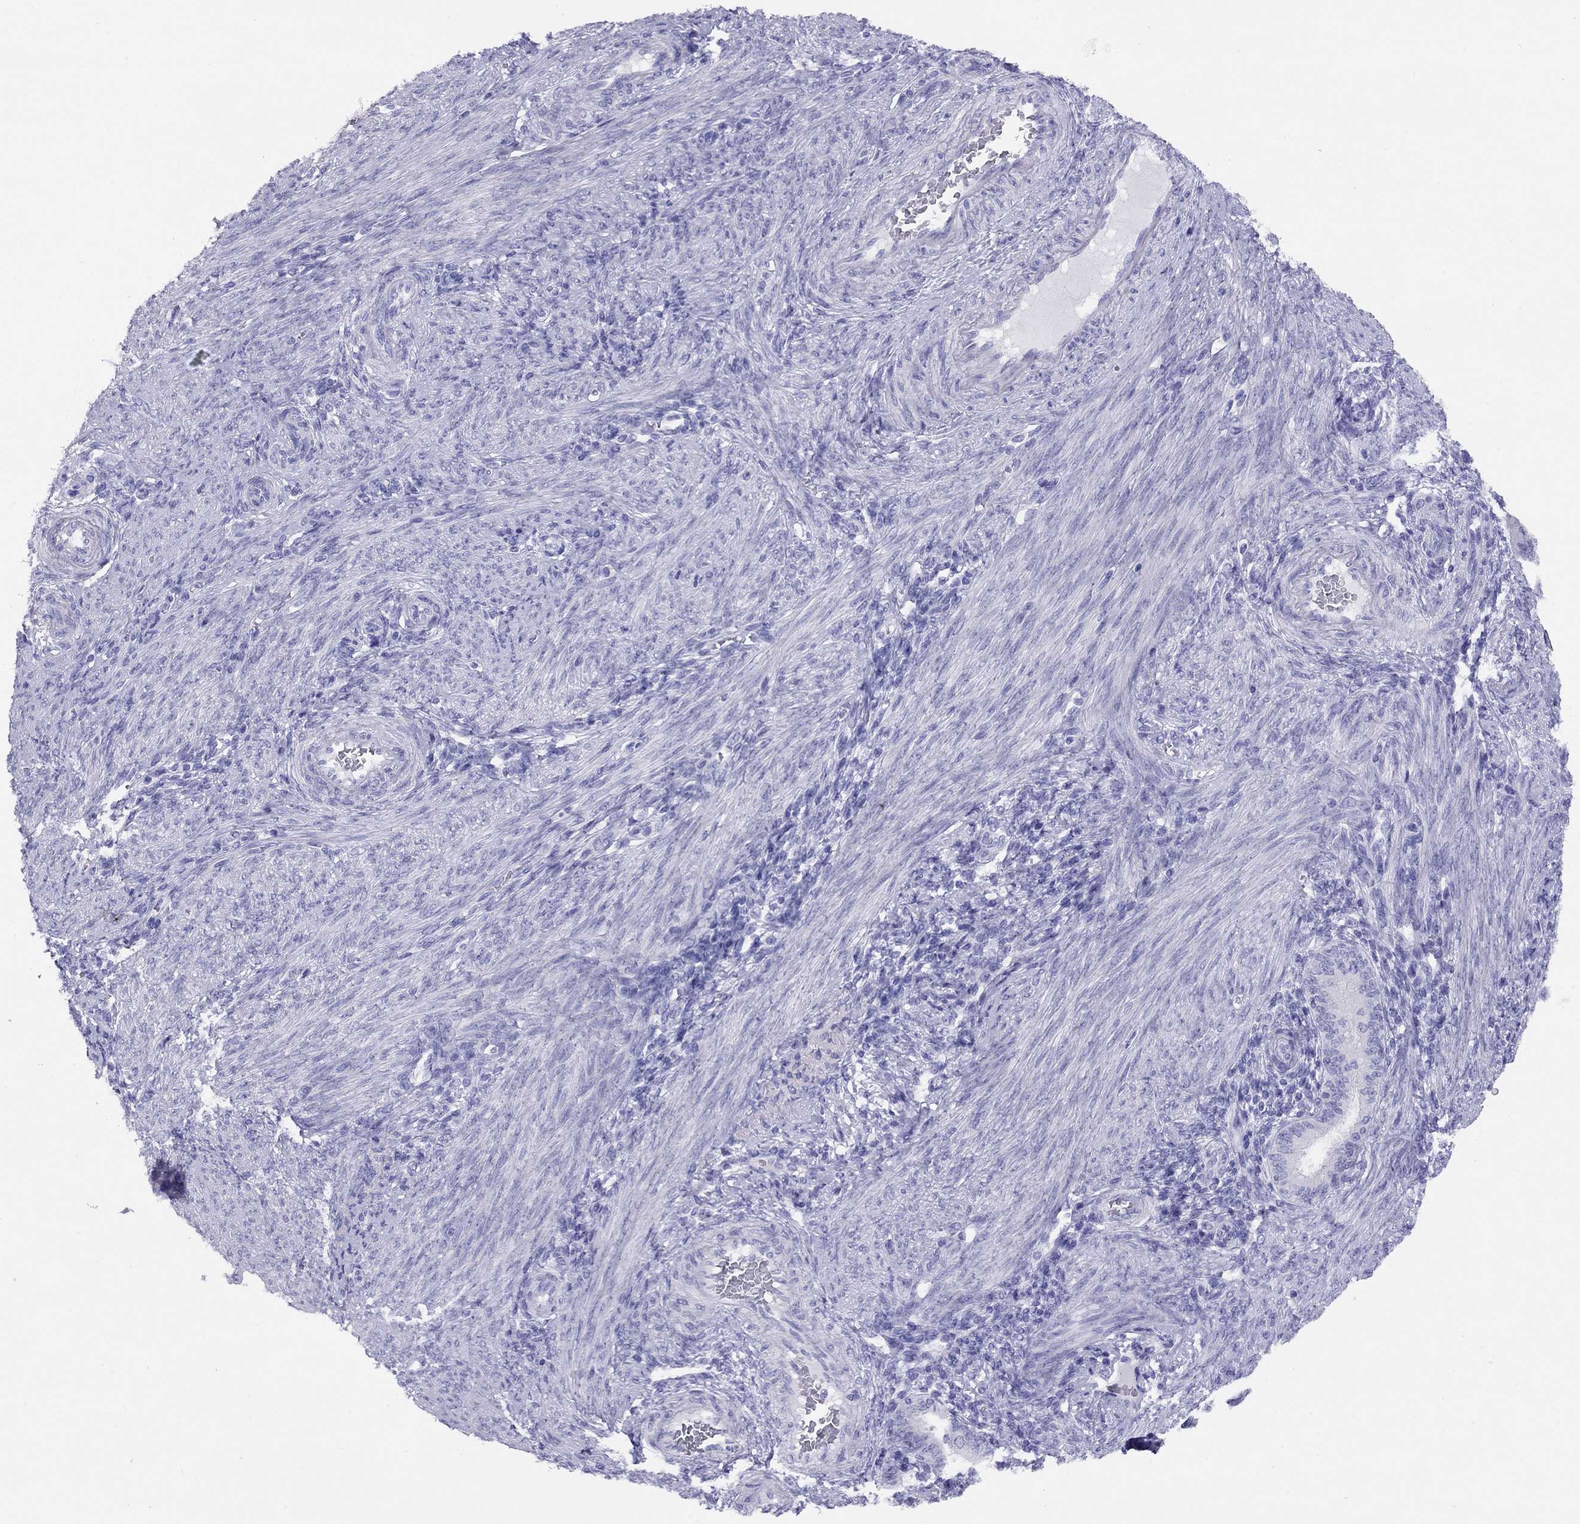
{"staining": {"intensity": "negative", "quantity": "none", "location": "none"}, "tissue": "endometrium", "cell_type": "Cells in endometrial stroma", "image_type": "normal", "snomed": [{"axis": "morphology", "description": "Normal tissue, NOS"}, {"axis": "topography", "description": "Endometrium"}], "caption": "The histopathology image shows no staining of cells in endometrial stroma in normal endometrium.", "gene": "LRIT2", "patient": {"sex": "female", "age": 39}}